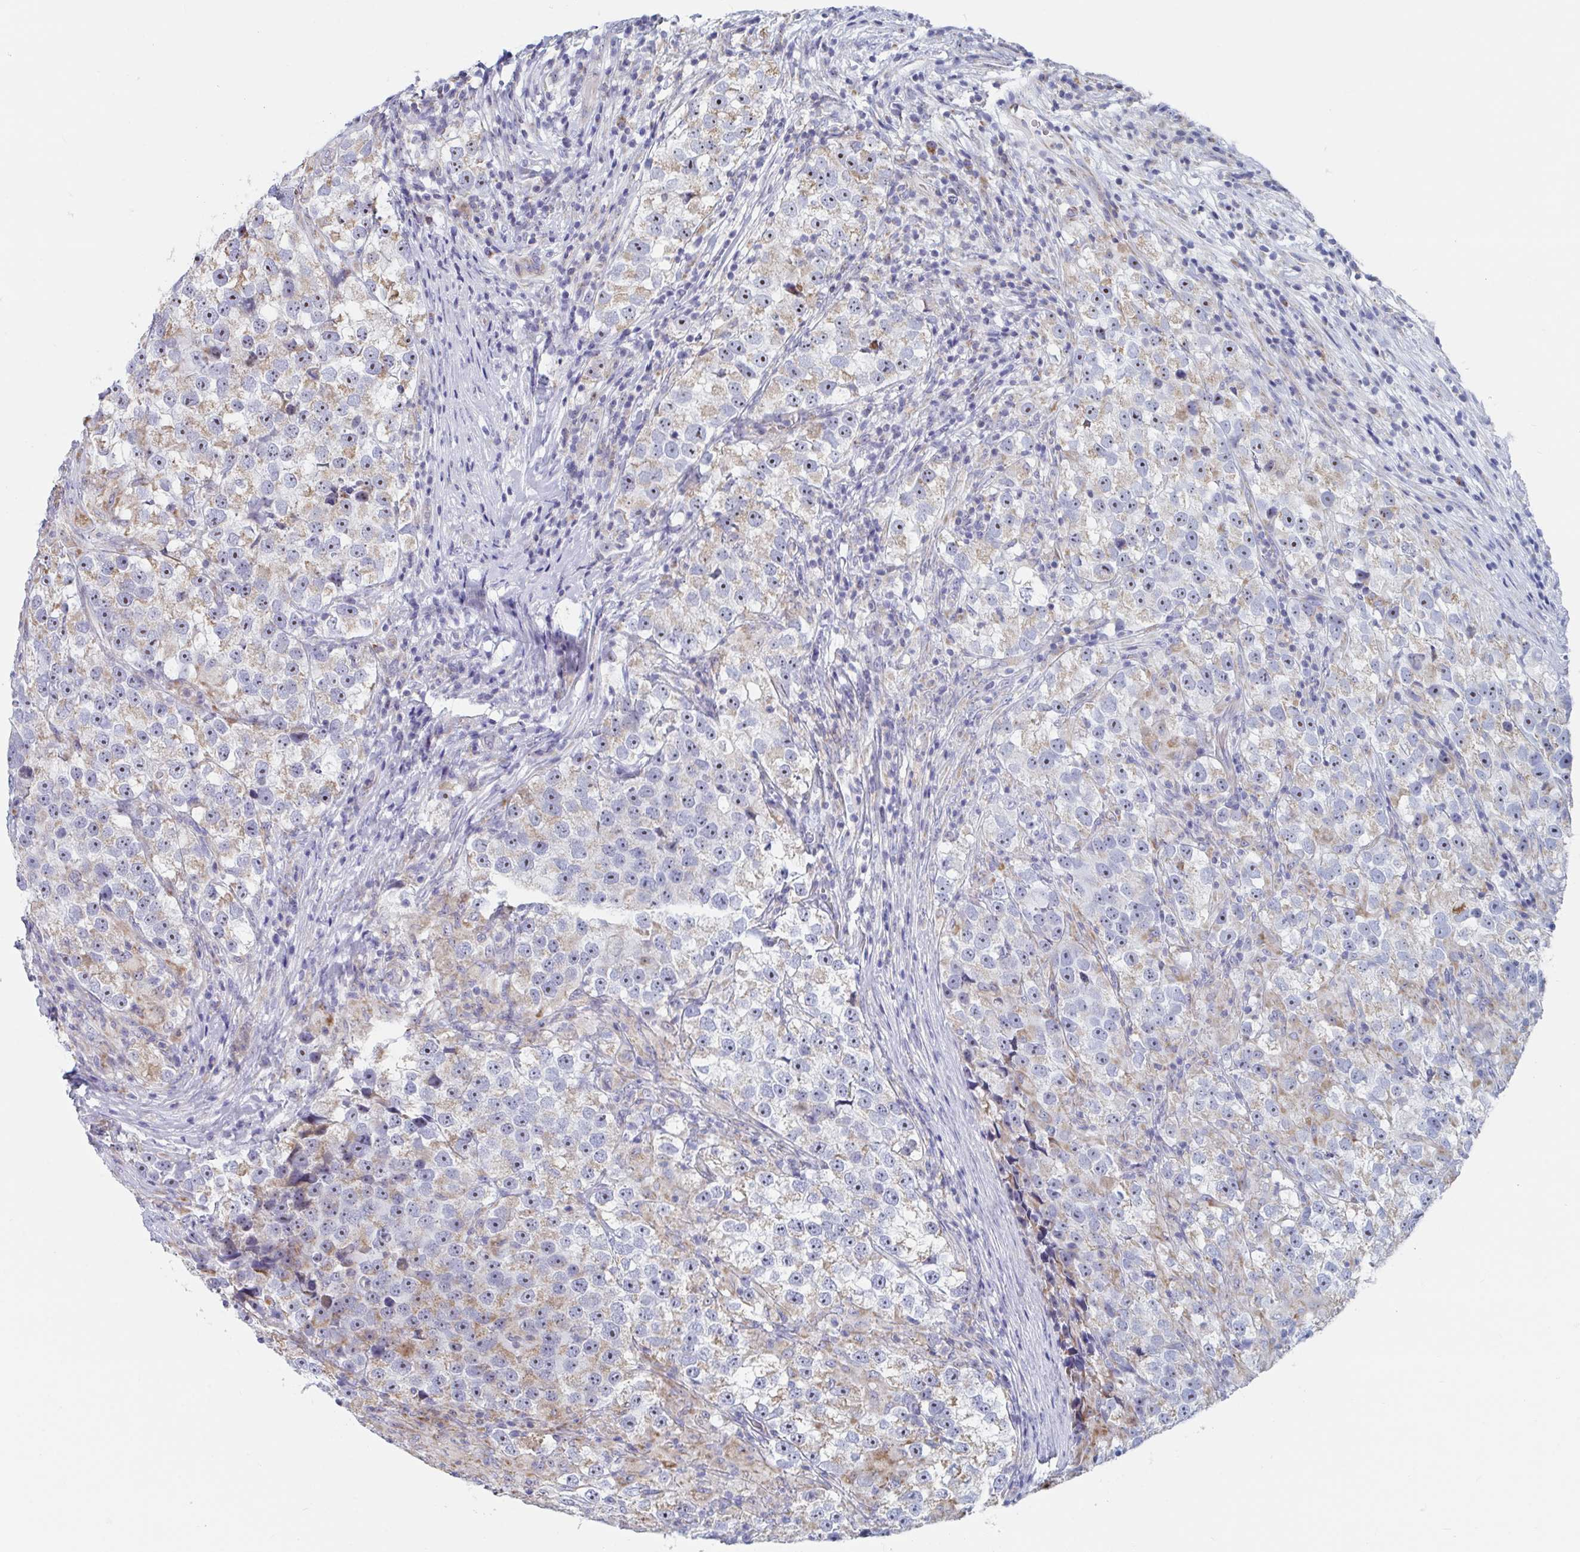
{"staining": {"intensity": "moderate", "quantity": "25%-75%", "location": "cytoplasmic/membranous,nuclear"}, "tissue": "testis cancer", "cell_type": "Tumor cells", "image_type": "cancer", "snomed": [{"axis": "morphology", "description": "Seminoma, NOS"}, {"axis": "topography", "description": "Testis"}], "caption": "Immunohistochemistry (IHC) (DAB (3,3'-diaminobenzidine)) staining of human testis cancer (seminoma) displays moderate cytoplasmic/membranous and nuclear protein positivity in about 25%-75% of tumor cells.", "gene": "MRPL53", "patient": {"sex": "male", "age": 46}}